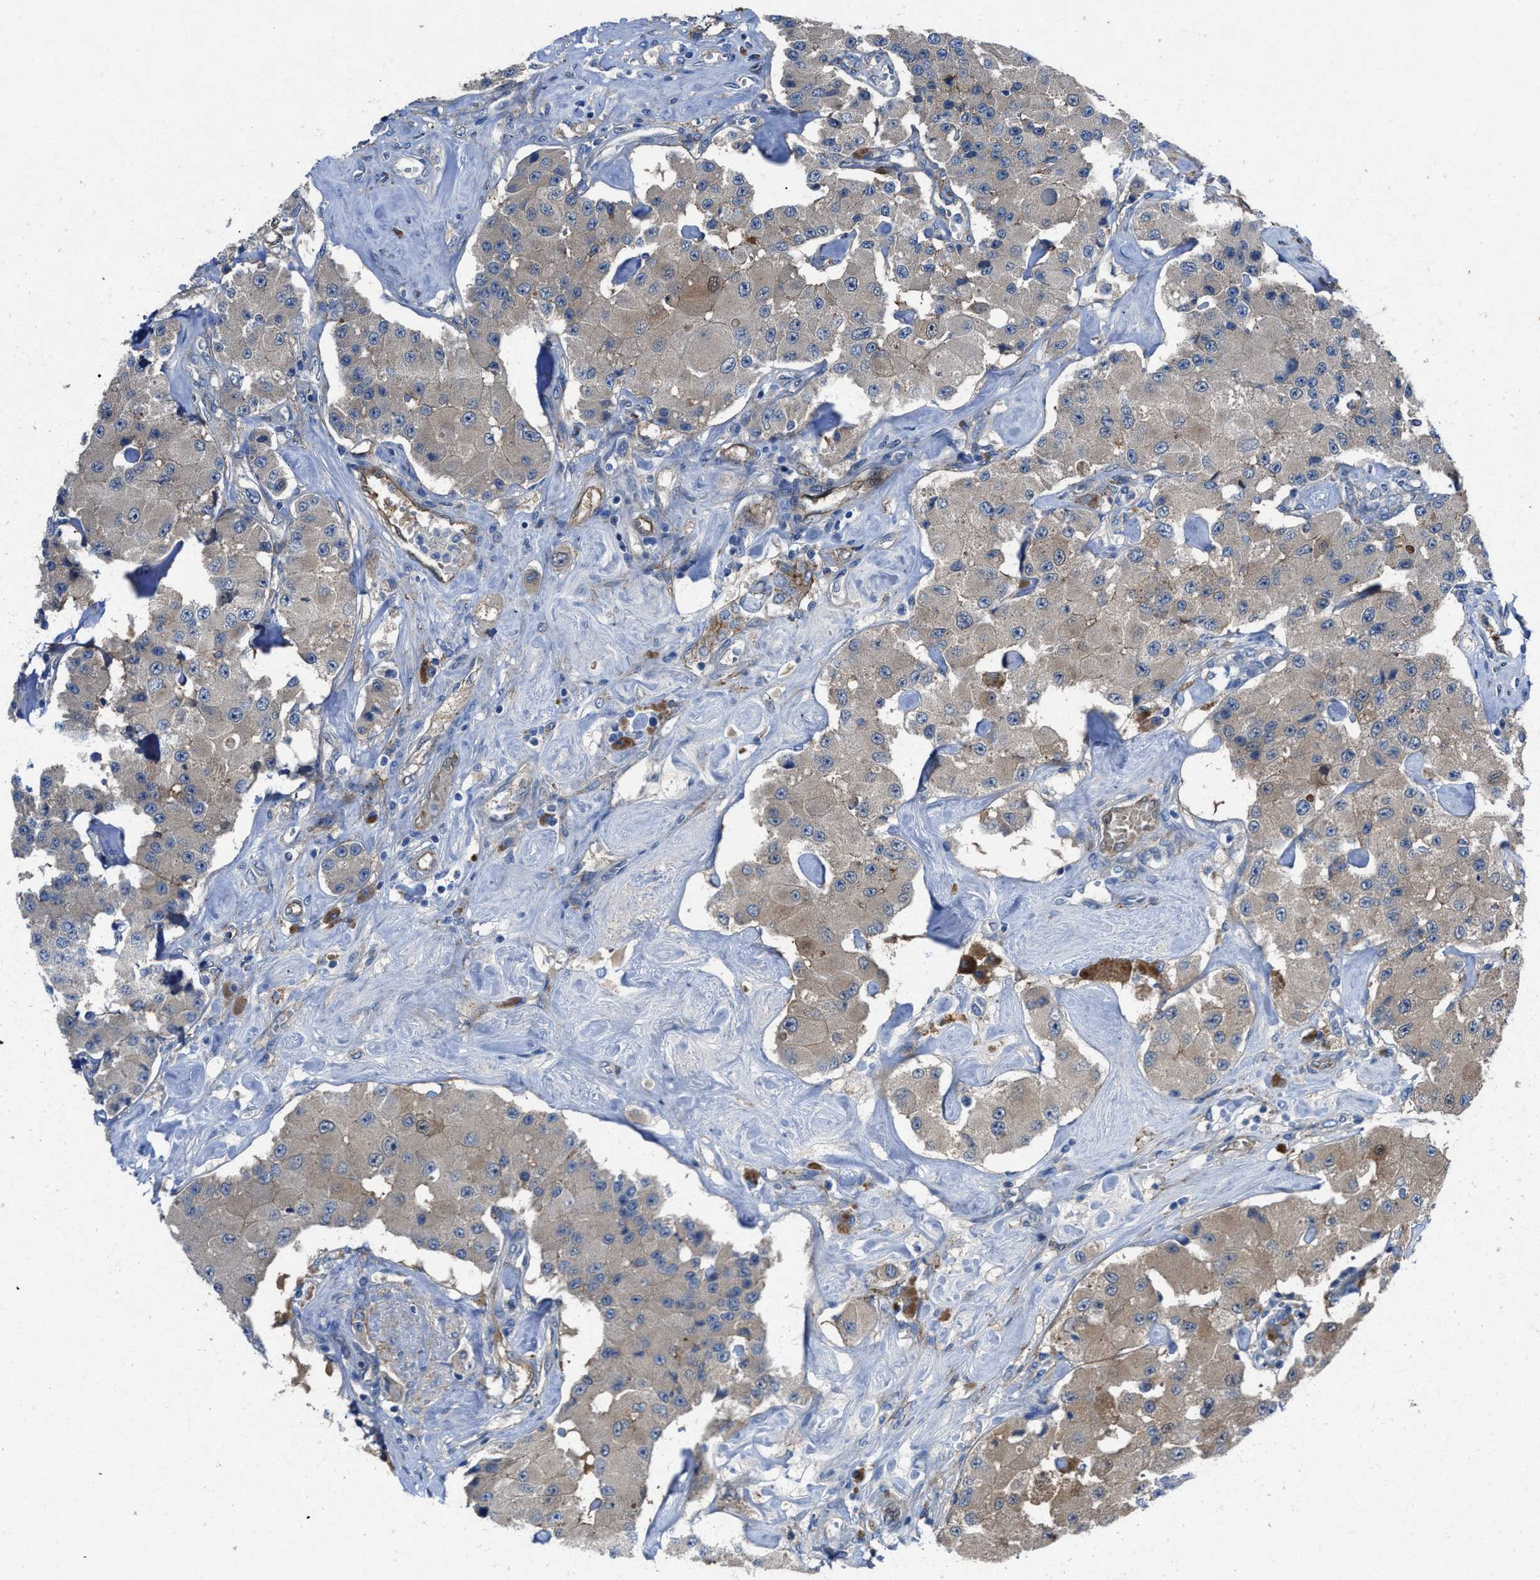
{"staining": {"intensity": "weak", "quantity": "25%-75%", "location": "cytoplasmic/membranous"}, "tissue": "carcinoid", "cell_type": "Tumor cells", "image_type": "cancer", "snomed": [{"axis": "morphology", "description": "Carcinoid, malignant, NOS"}, {"axis": "topography", "description": "Pancreas"}], "caption": "This image shows immunohistochemistry staining of carcinoid (malignant), with low weak cytoplasmic/membranous staining in about 25%-75% of tumor cells.", "gene": "PTGFRN", "patient": {"sex": "male", "age": 41}}